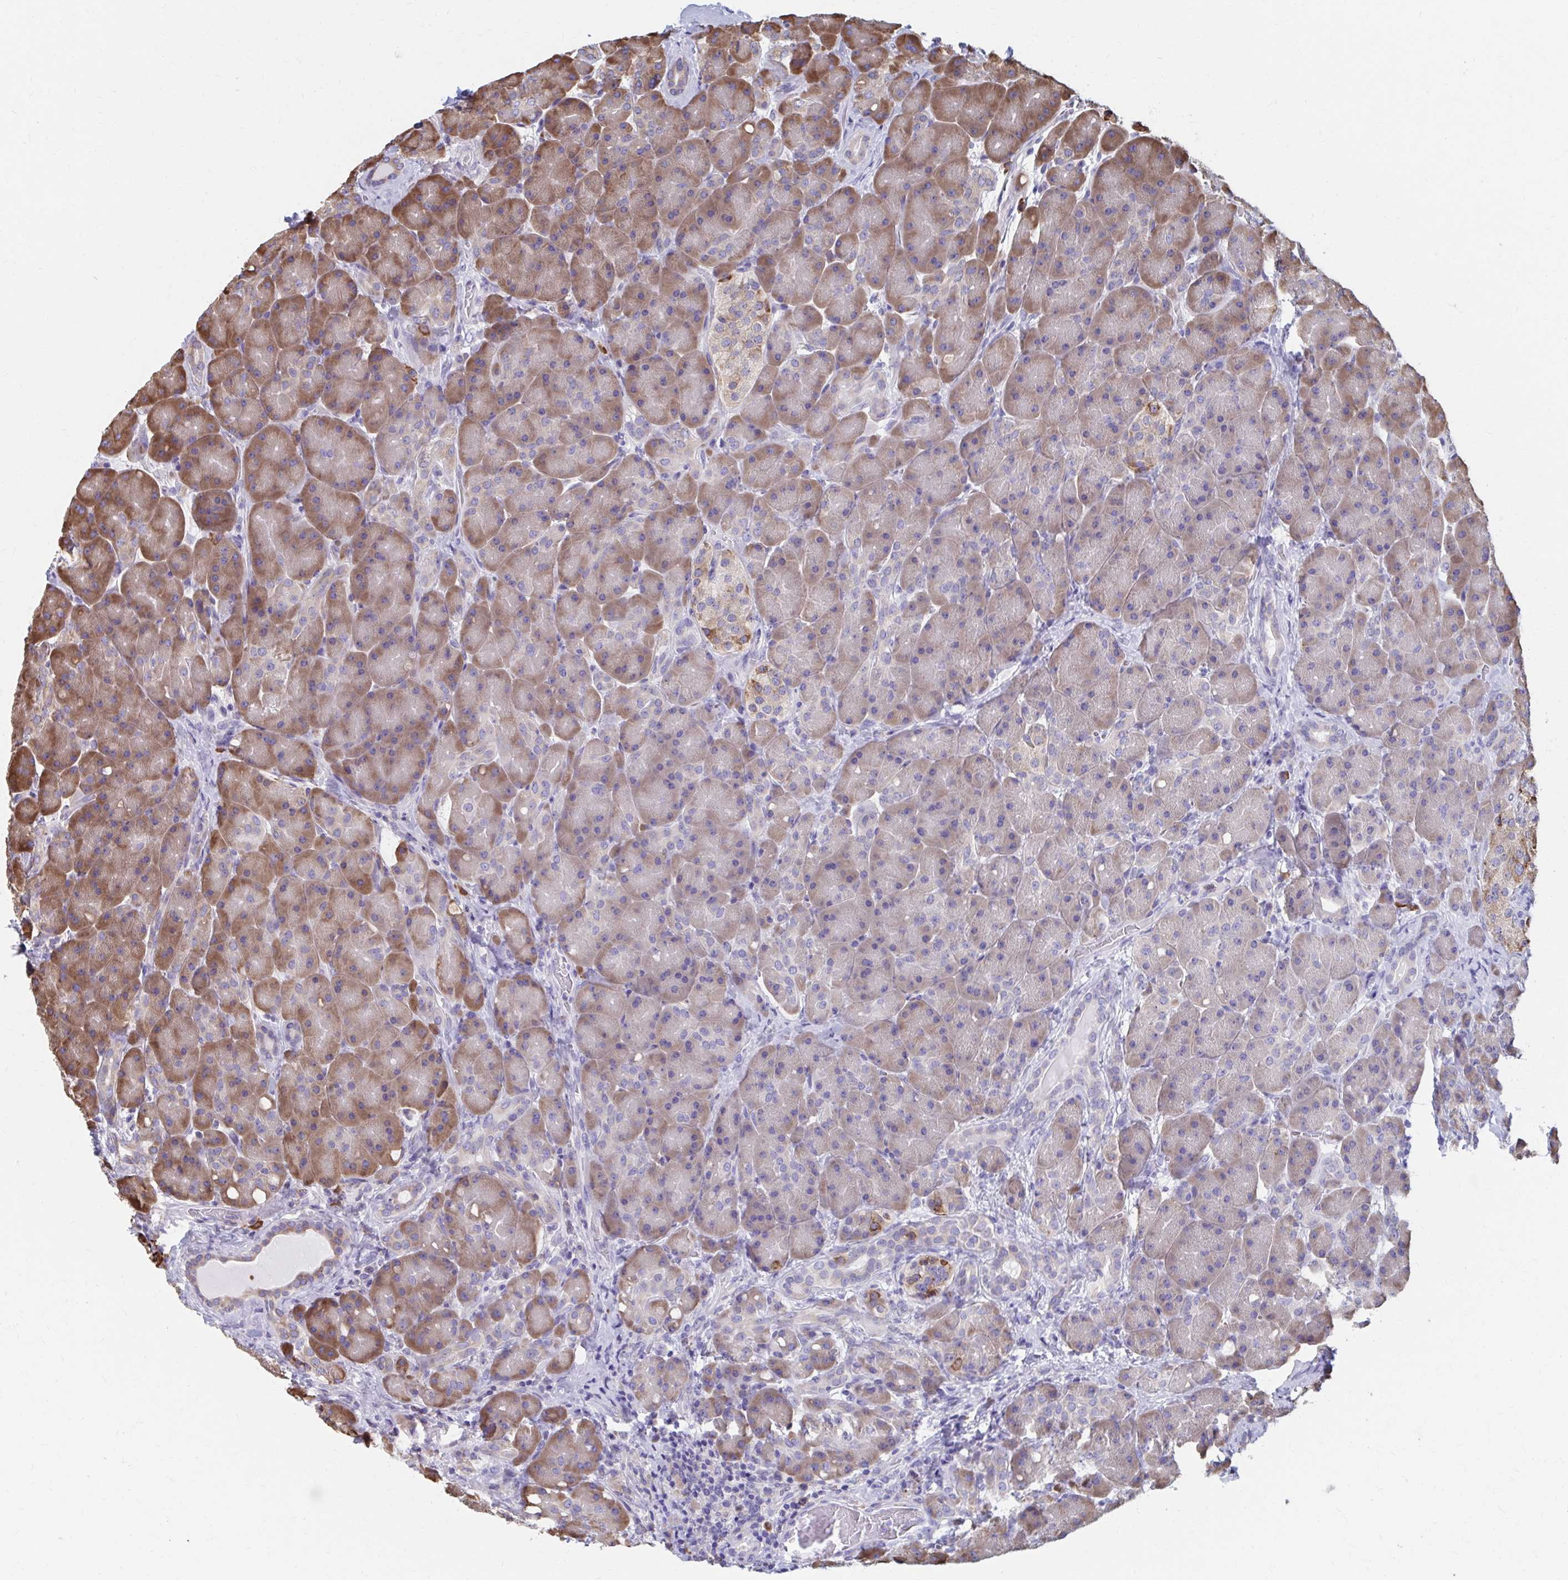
{"staining": {"intensity": "moderate", "quantity": ">75%", "location": "cytoplasmic/membranous"}, "tissue": "pancreas", "cell_type": "Exocrine glandular cells", "image_type": "normal", "snomed": [{"axis": "morphology", "description": "Normal tissue, NOS"}, {"axis": "topography", "description": "Pancreas"}], "caption": "Brown immunohistochemical staining in benign human pancreas displays moderate cytoplasmic/membranous expression in about >75% of exocrine glandular cells.", "gene": "FKBP2", "patient": {"sex": "male", "age": 55}}